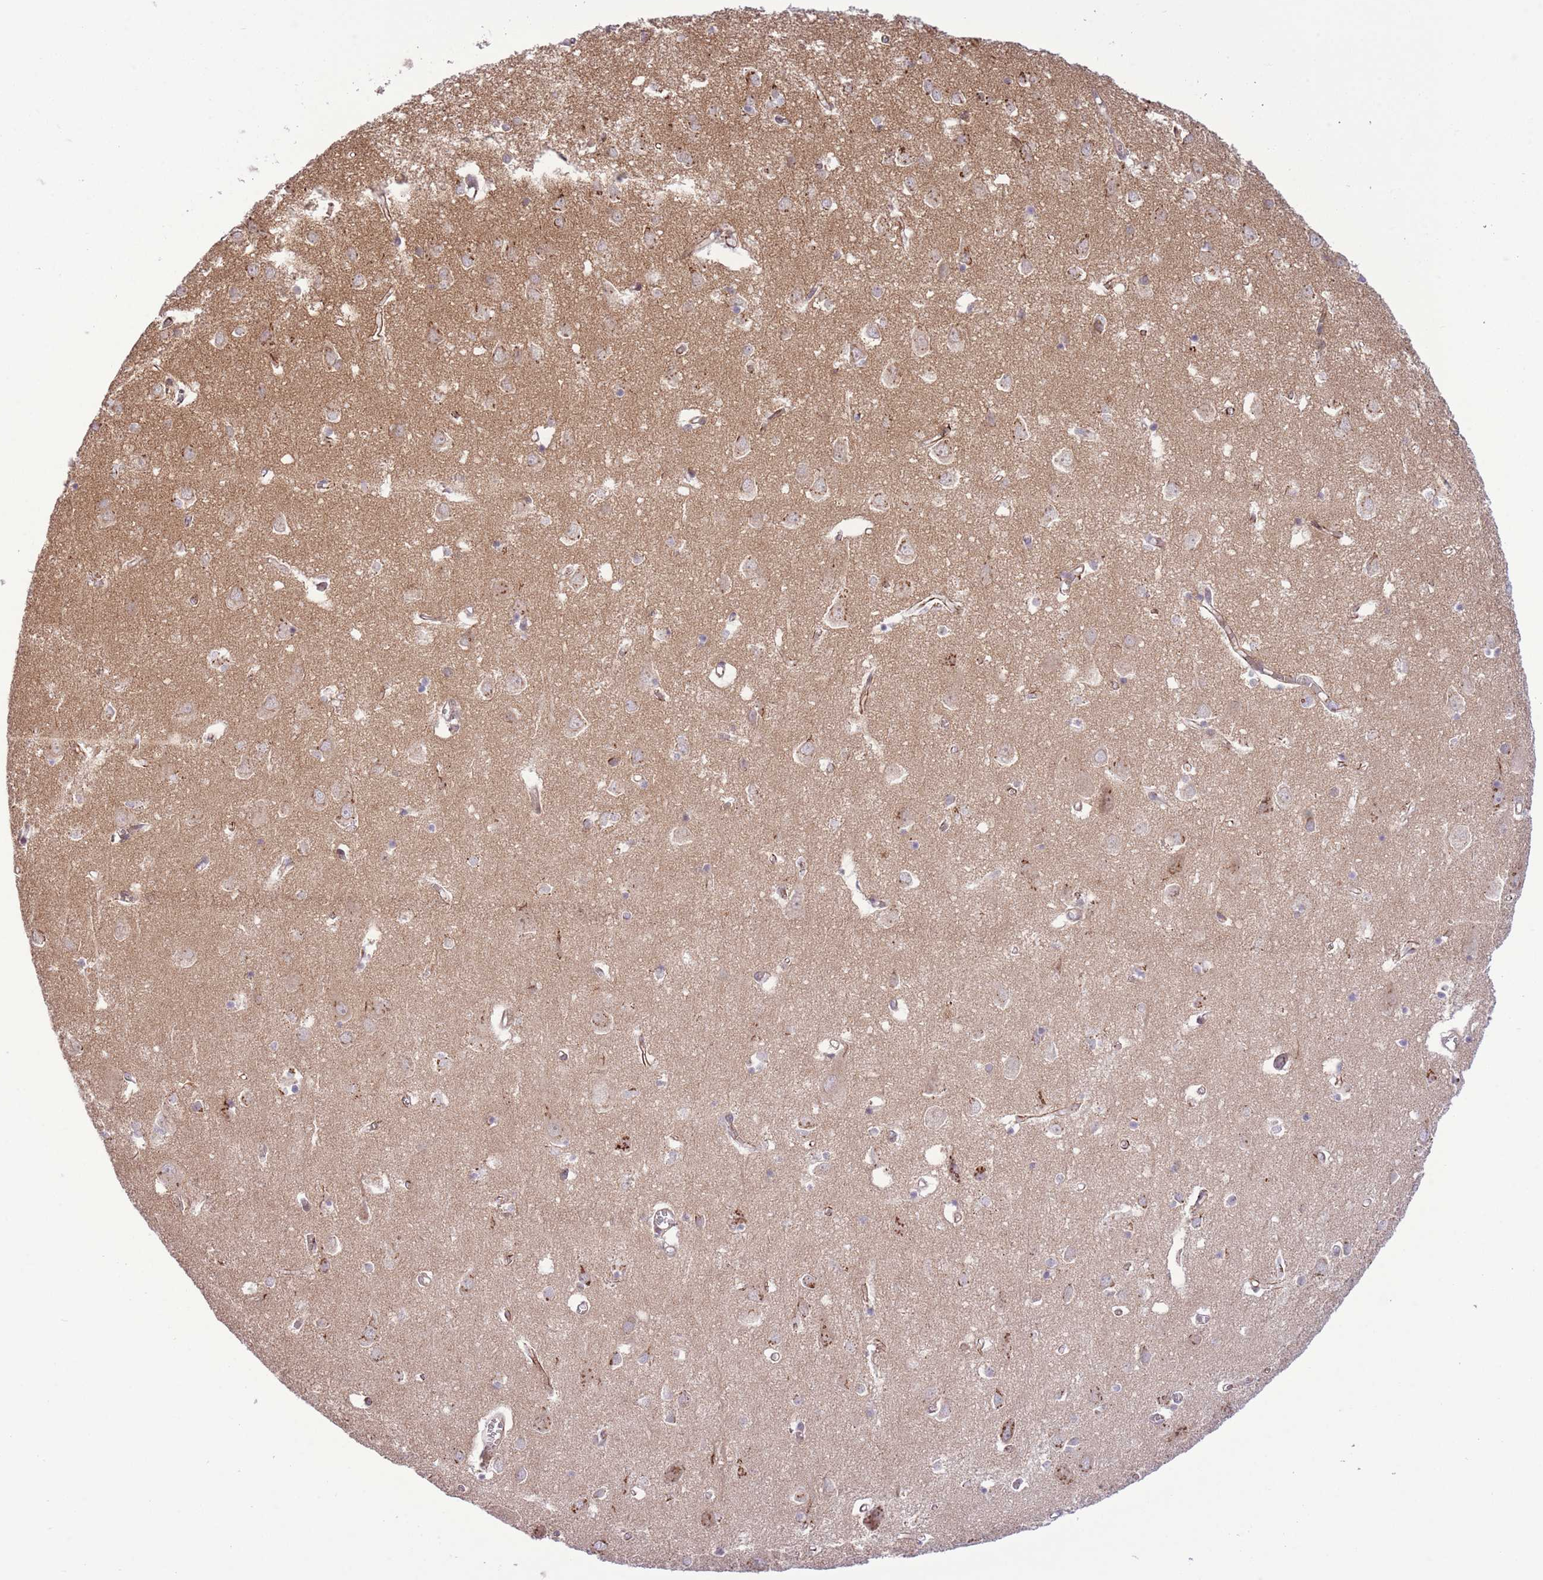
{"staining": {"intensity": "moderate", "quantity": ">75%", "location": "cytoplasmic/membranous"}, "tissue": "cerebral cortex", "cell_type": "Endothelial cells", "image_type": "normal", "snomed": [{"axis": "morphology", "description": "Normal tissue, NOS"}, {"axis": "topography", "description": "Cerebral cortex"}], "caption": "DAB (3,3'-diaminobenzidine) immunohistochemical staining of benign human cerebral cortex reveals moderate cytoplasmic/membranous protein expression in approximately >75% of endothelial cells.", "gene": "ZBED5", "patient": {"sex": "male", "age": 70}}